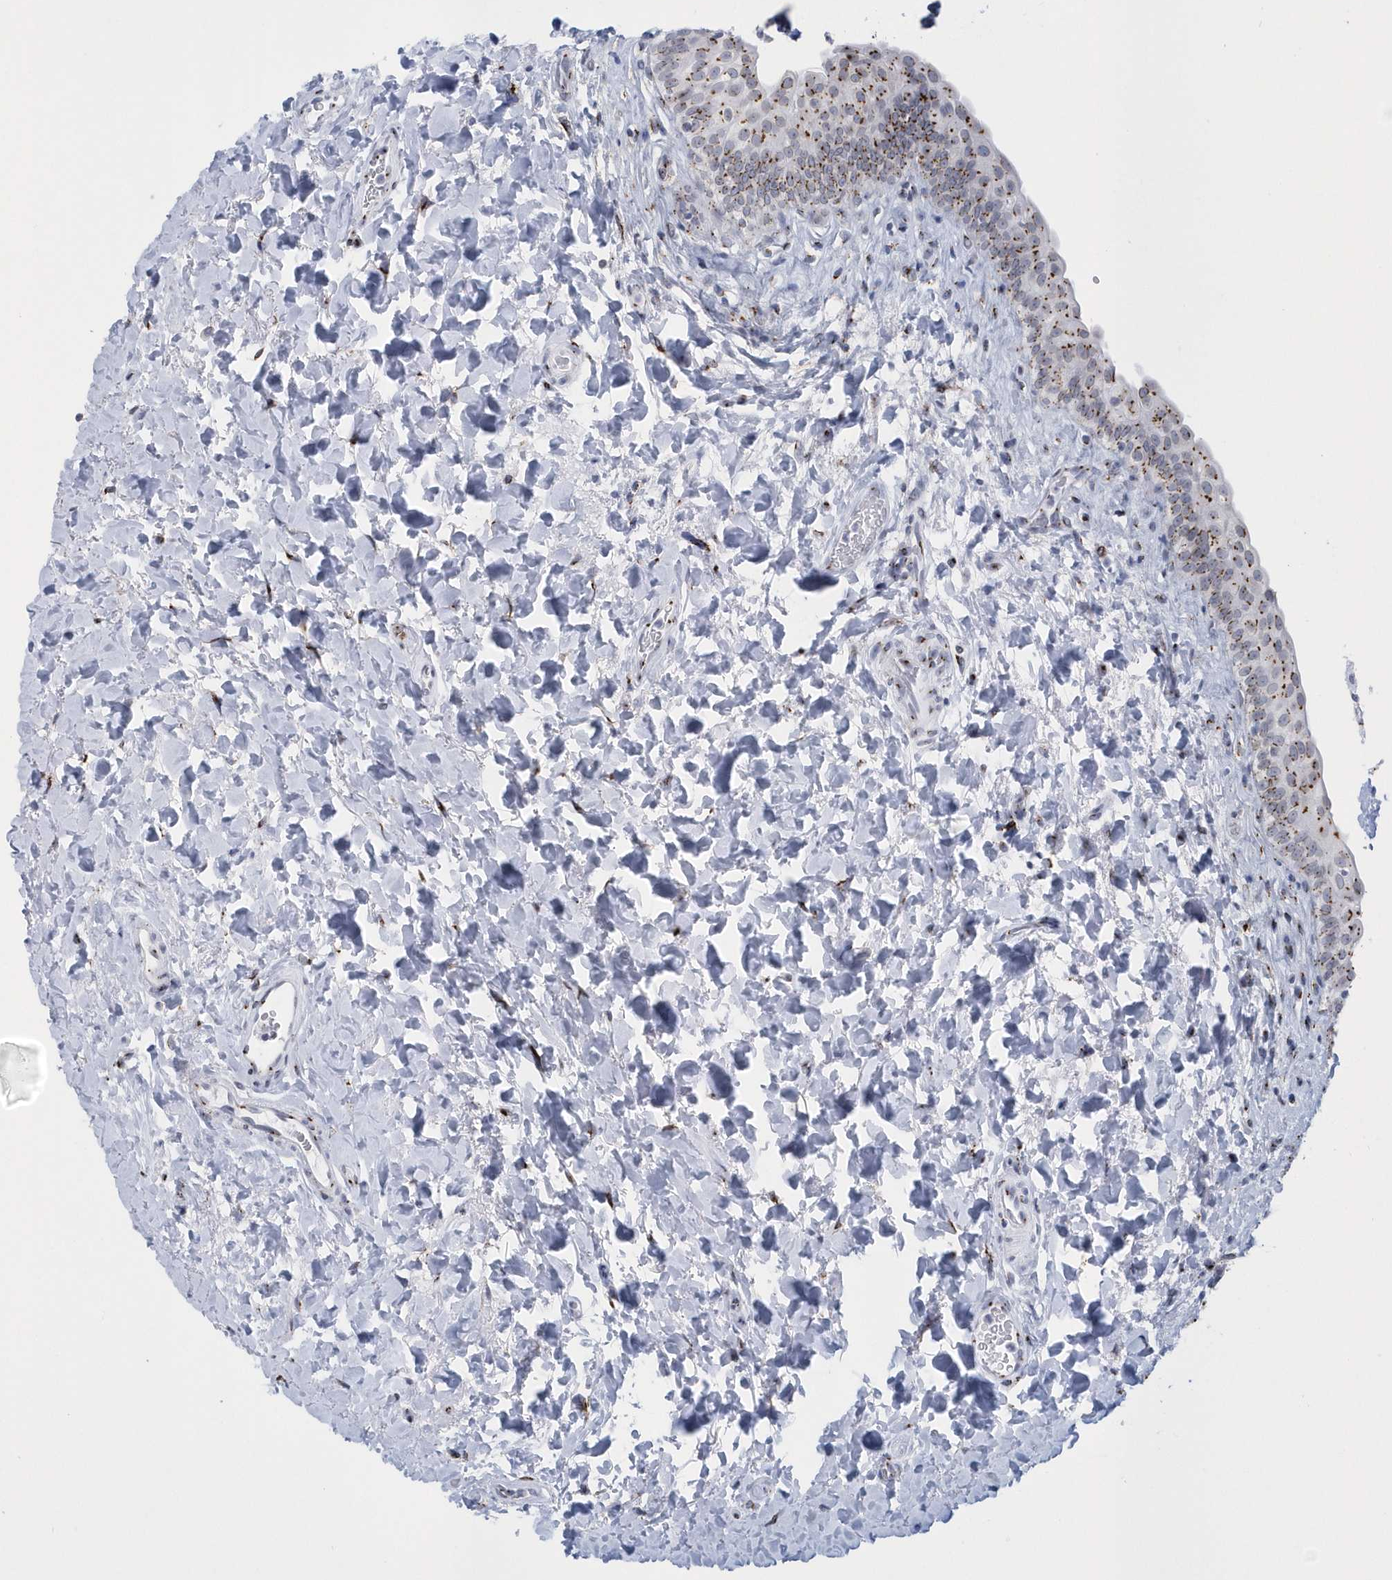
{"staining": {"intensity": "moderate", "quantity": ">75%", "location": "cytoplasmic/membranous"}, "tissue": "urinary bladder", "cell_type": "Urothelial cells", "image_type": "normal", "snomed": [{"axis": "morphology", "description": "Normal tissue, NOS"}, {"axis": "topography", "description": "Urinary bladder"}], "caption": "A high-resolution micrograph shows immunohistochemistry staining of benign urinary bladder, which shows moderate cytoplasmic/membranous expression in approximately >75% of urothelial cells. (Stains: DAB in brown, nuclei in blue, Microscopy: brightfield microscopy at high magnification).", "gene": "SLX9", "patient": {"sex": "male", "age": 83}}